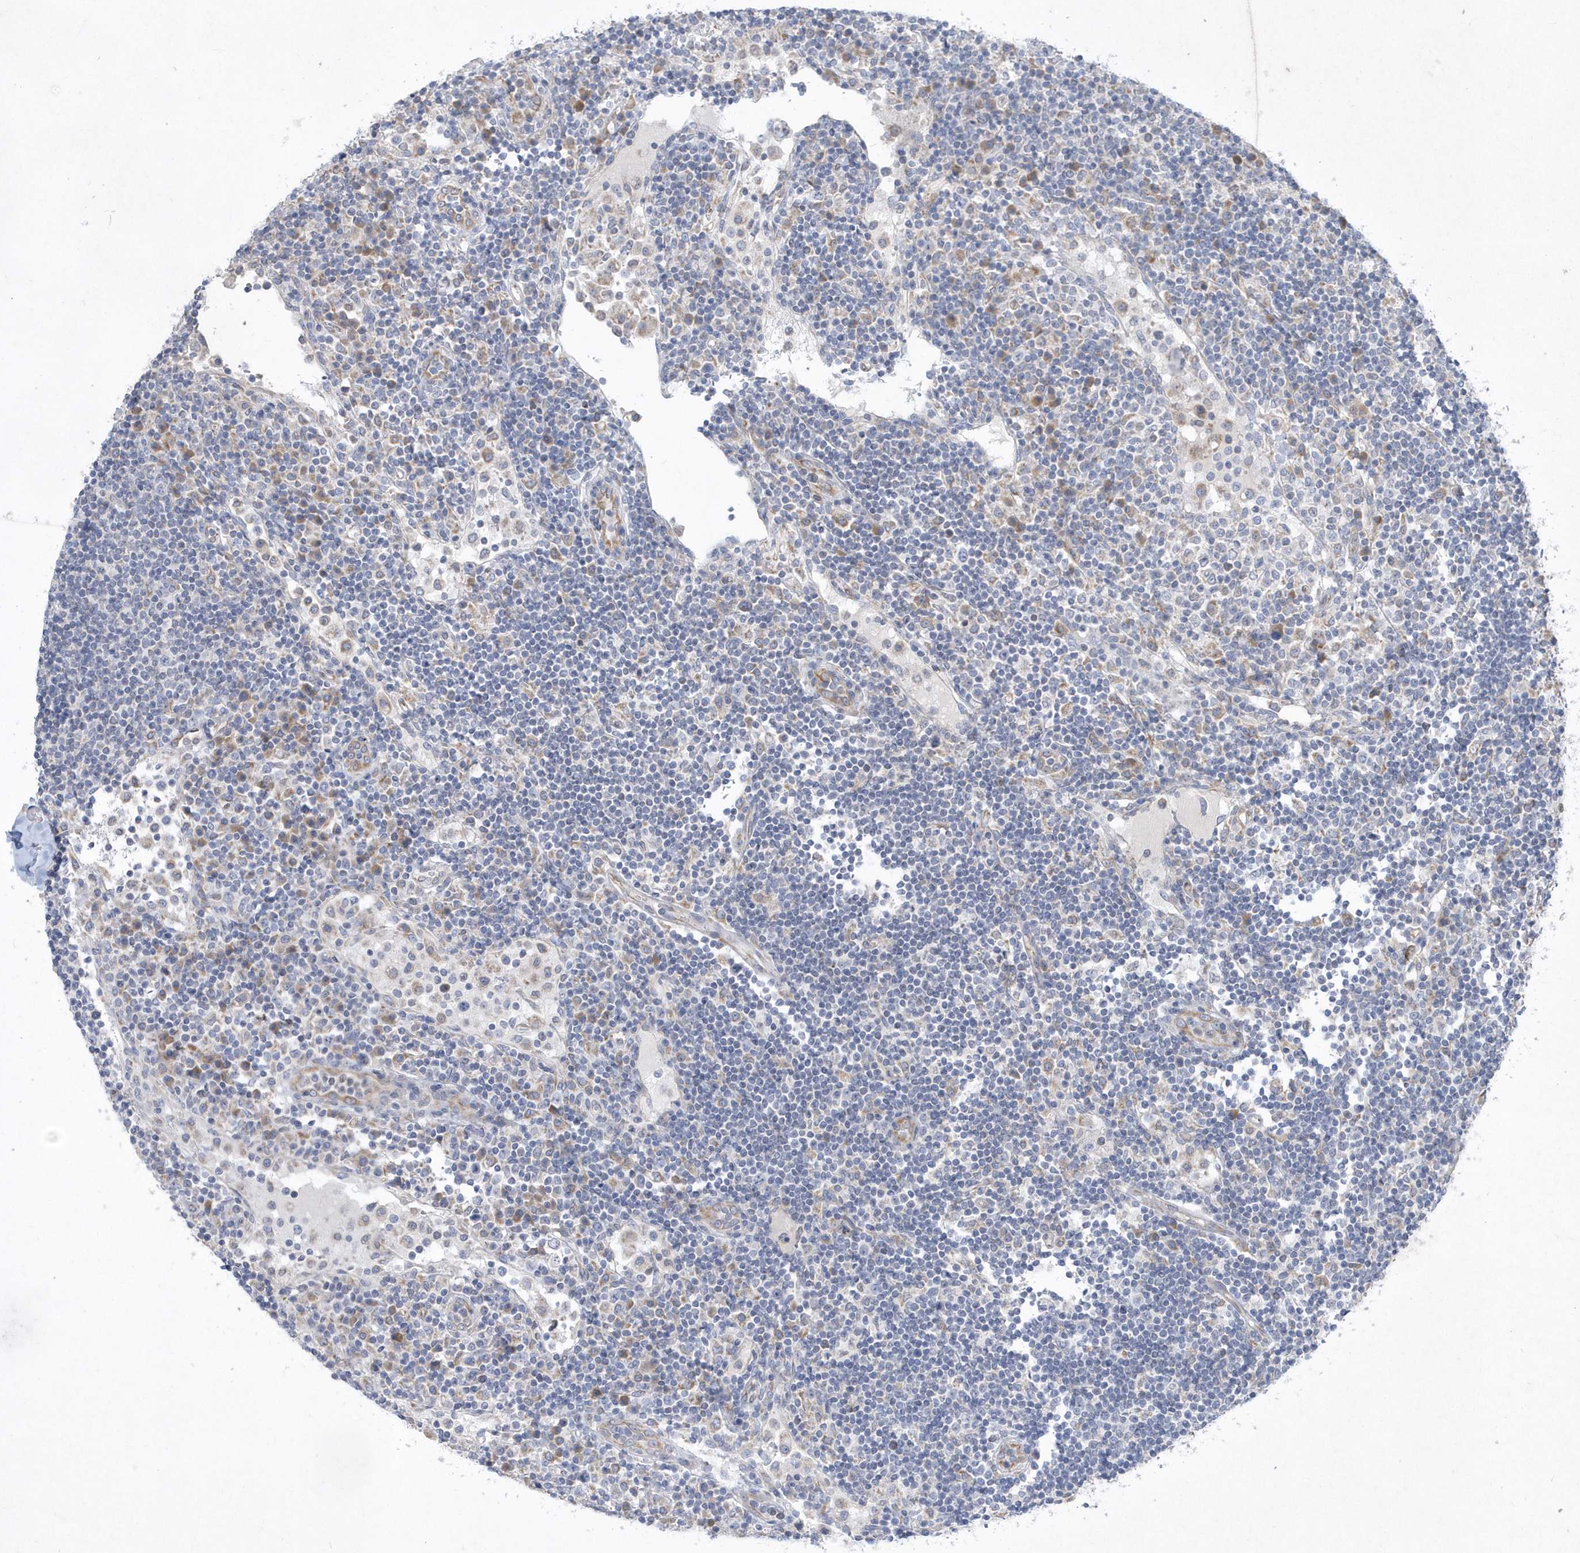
{"staining": {"intensity": "negative", "quantity": "none", "location": "none"}, "tissue": "lymph node", "cell_type": "Germinal center cells", "image_type": "normal", "snomed": [{"axis": "morphology", "description": "Normal tissue, NOS"}, {"axis": "topography", "description": "Lymph node"}], "caption": "Immunohistochemical staining of normal human lymph node displays no significant expression in germinal center cells.", "gene": "DGAT1", "patient": {"sex": "female", "age": 53}}